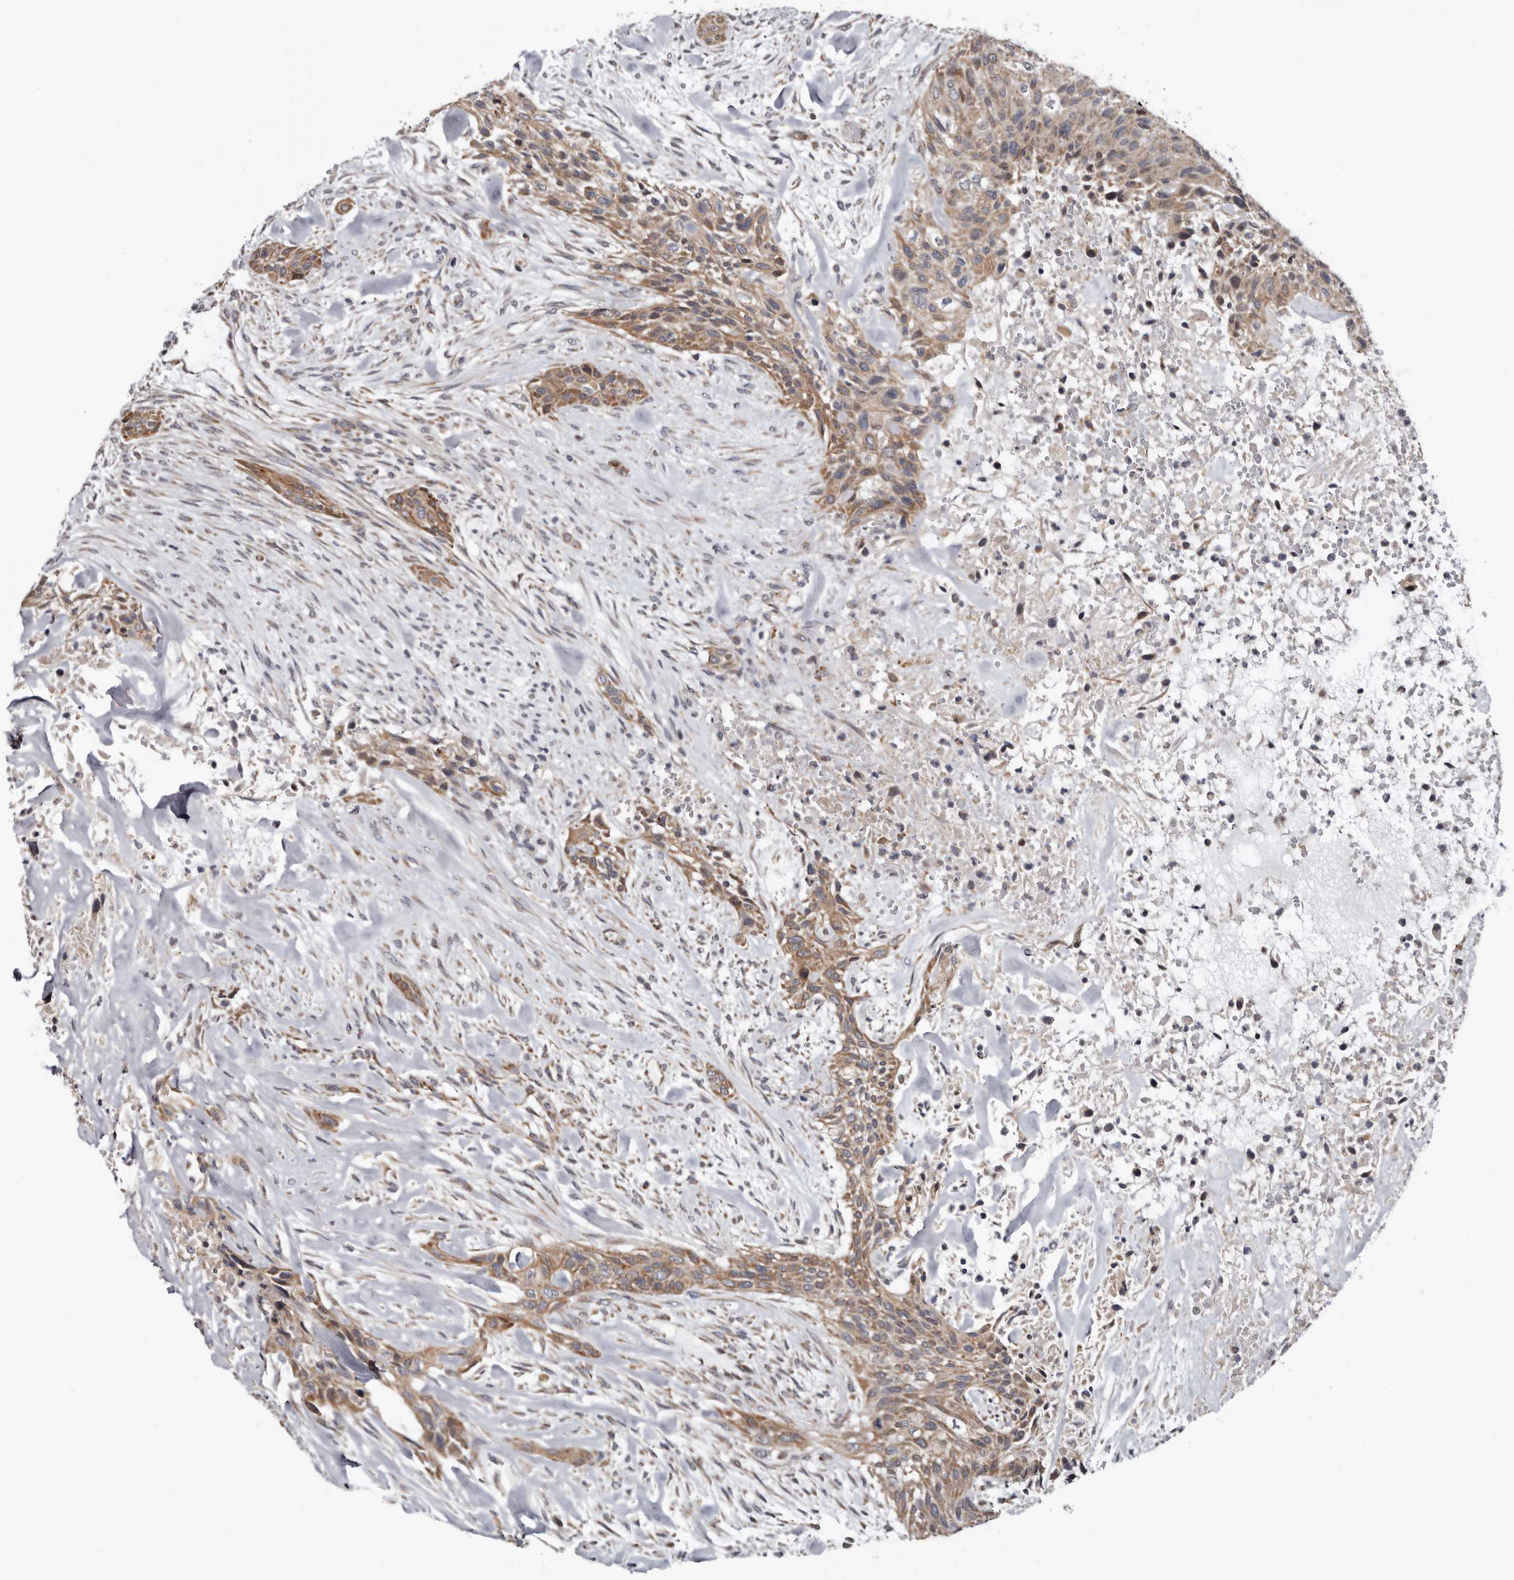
{"staining": {"intensity": "moderate", "quantity": ">75%", "location": "cytoplasmic/membranous"}, "tissue": "urothelial cancer", "cell_type": "Tumor cells", "image_type": "cancer", "snomed": [{"axis": "morphology", "description": "Urothelial carcinoma, High grade"}, {"axis": "topography", "description": "Urinary bladder"}], "caption": "Tumor cells show medium levels of moderate cytoplasmic/membranous staining in about >75% of cells in human urothelial cancer. The staining was performed using DAB, with brown indicating positive protein expression. Nuclei are stained blue with hematoxylin.", "gene": "MRPL18", "patient": {"sex": "male", "age": 35}}